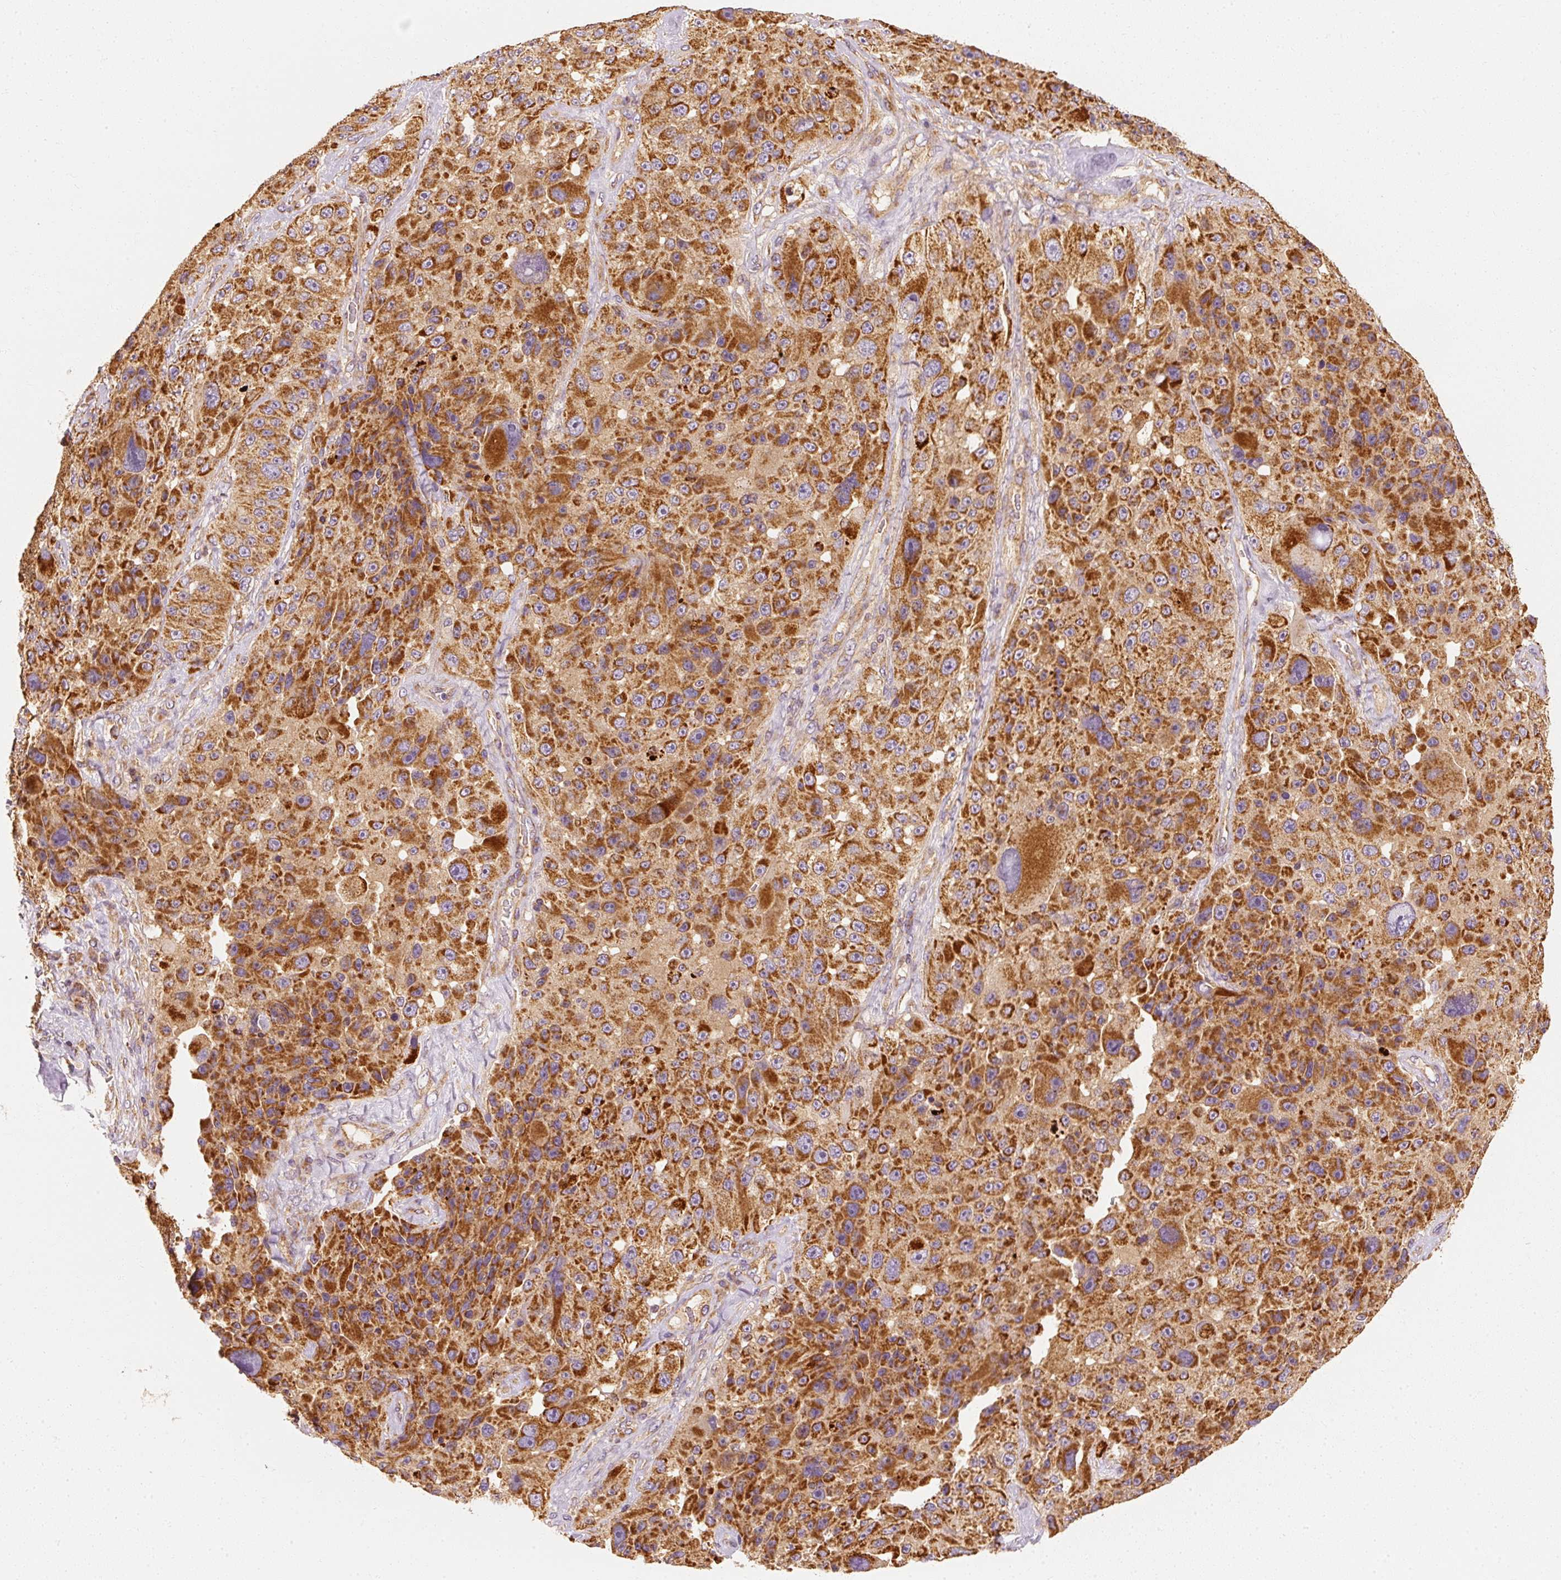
{"staining": {"intensity": "strong", "quantity": ">75%", "location": "cytoplasmic/membranous"}, "tissue": "melanoma", "cell_type": "Tumor cells", "image_type": "cancer", "snomed": [{"axis": "morphology", "description": "Malignant melanoma, Metastatic site"}, {"axis": "topography", "description": "Lymph node"}], "caption": "Immunohistochemical staining of human melanoma shows high levels of strong cytoplasmic/membranous positivity in approximately >75% of tumor cells. Using DAB (brown) and hematoxylin (blue) stains, captured at high magnification using brightfield microscopy.", "gene": "TOMM40", "patient": {"sex": "male", "age": 62}}